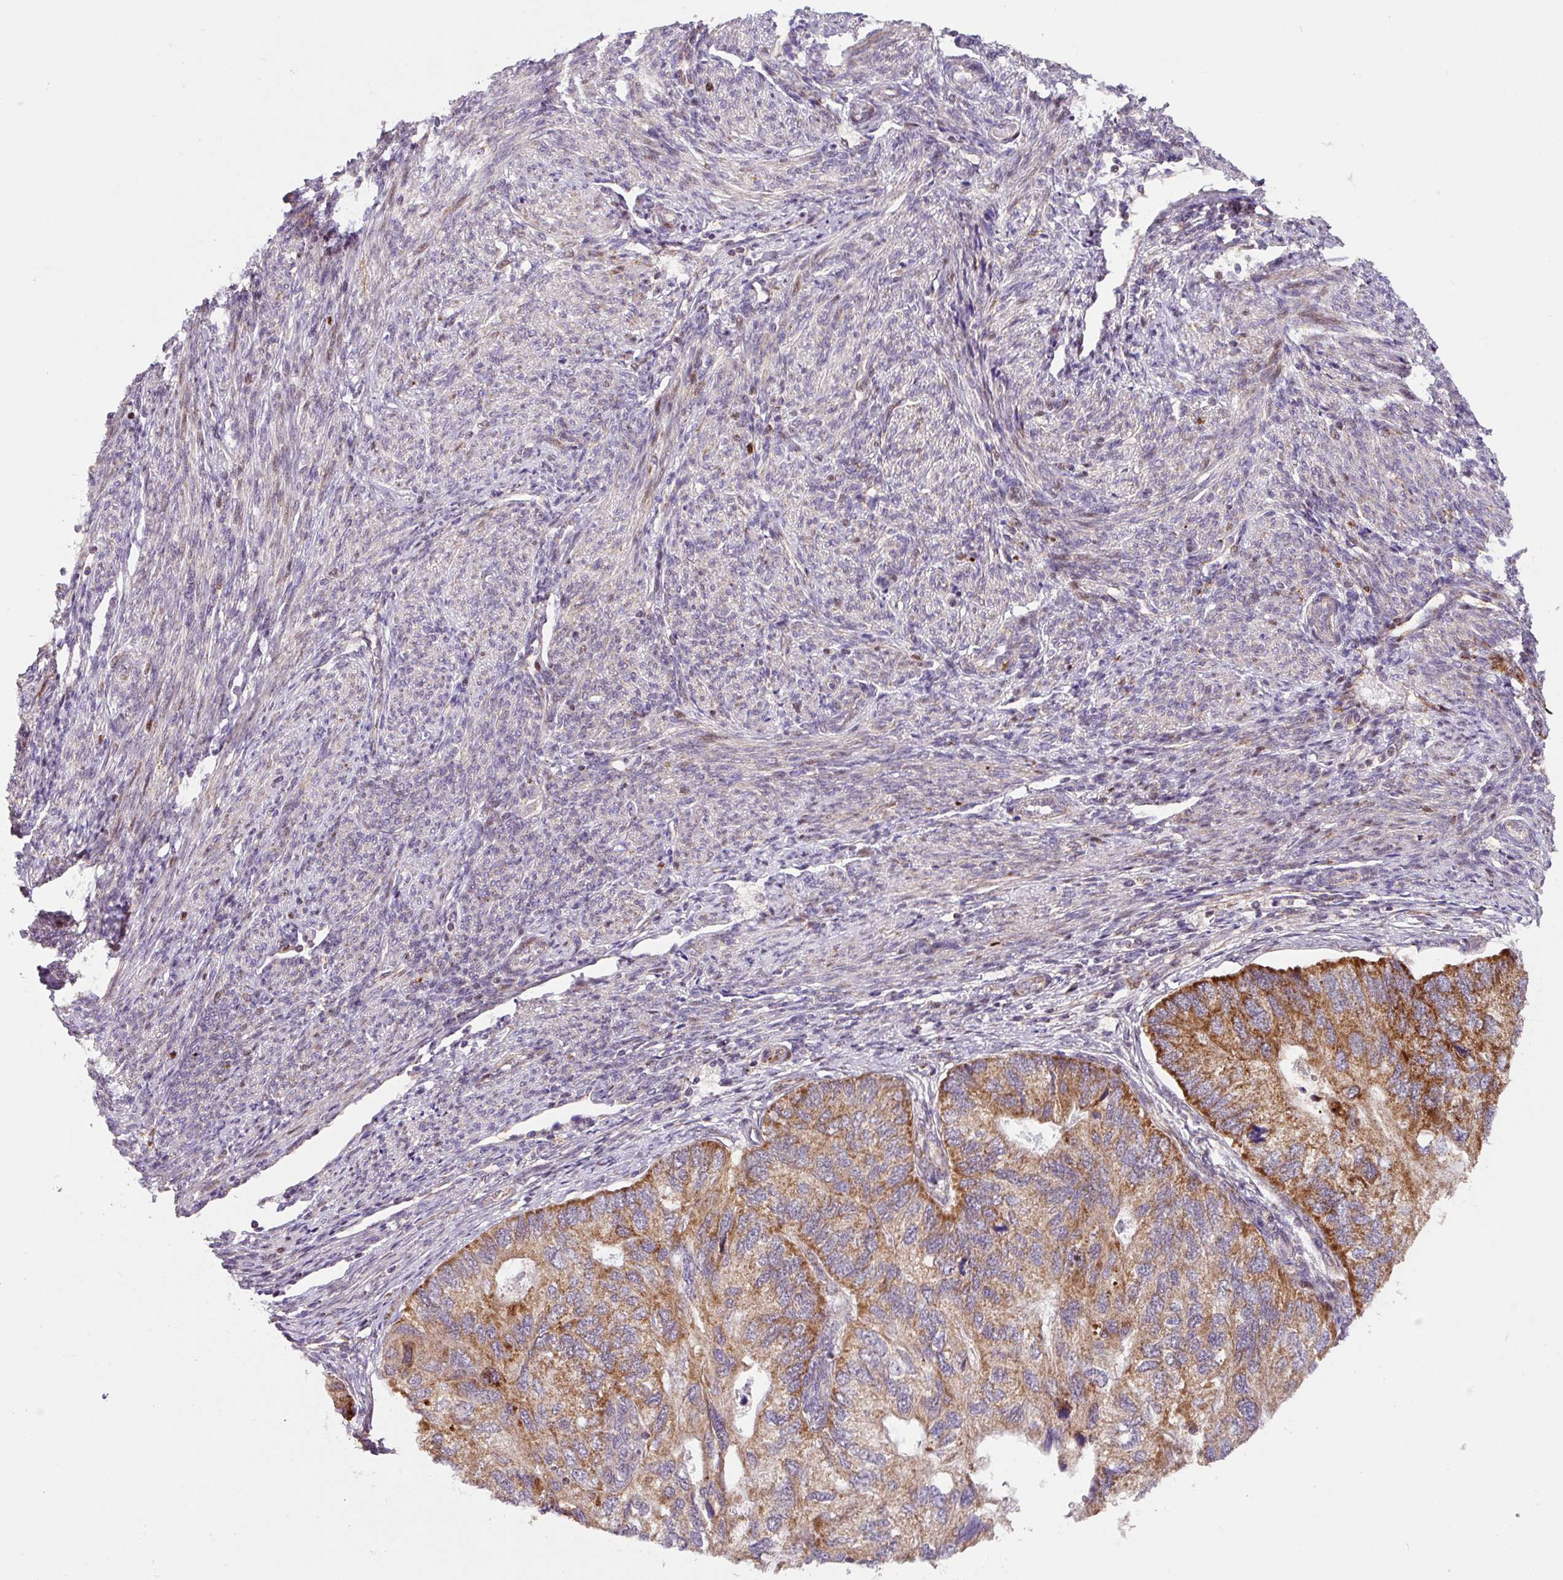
{"staining": {"intensity": "strong", "quantity": "25%-75%", "location": "cytoplasmic/membranous"}, "tissue": "endometrial cancer", "cell_type": "Tumor cells", "image_type": "cancer", "snomed": [{"axis": "morphology", "description": "Carcinoma, NOS"}, {"axis": "topography", "description": "Uterus"}], "caption": "An image of human endometrial cancer (carcinoma) stained for a protein reveals strong cytoplasmic/membranous brown staining in tumor cells. (DAB = brown stain, brightfield microscopy at high magnification).", "gene": "SARS2", "patient": {"sex": "female", "age": 76}}